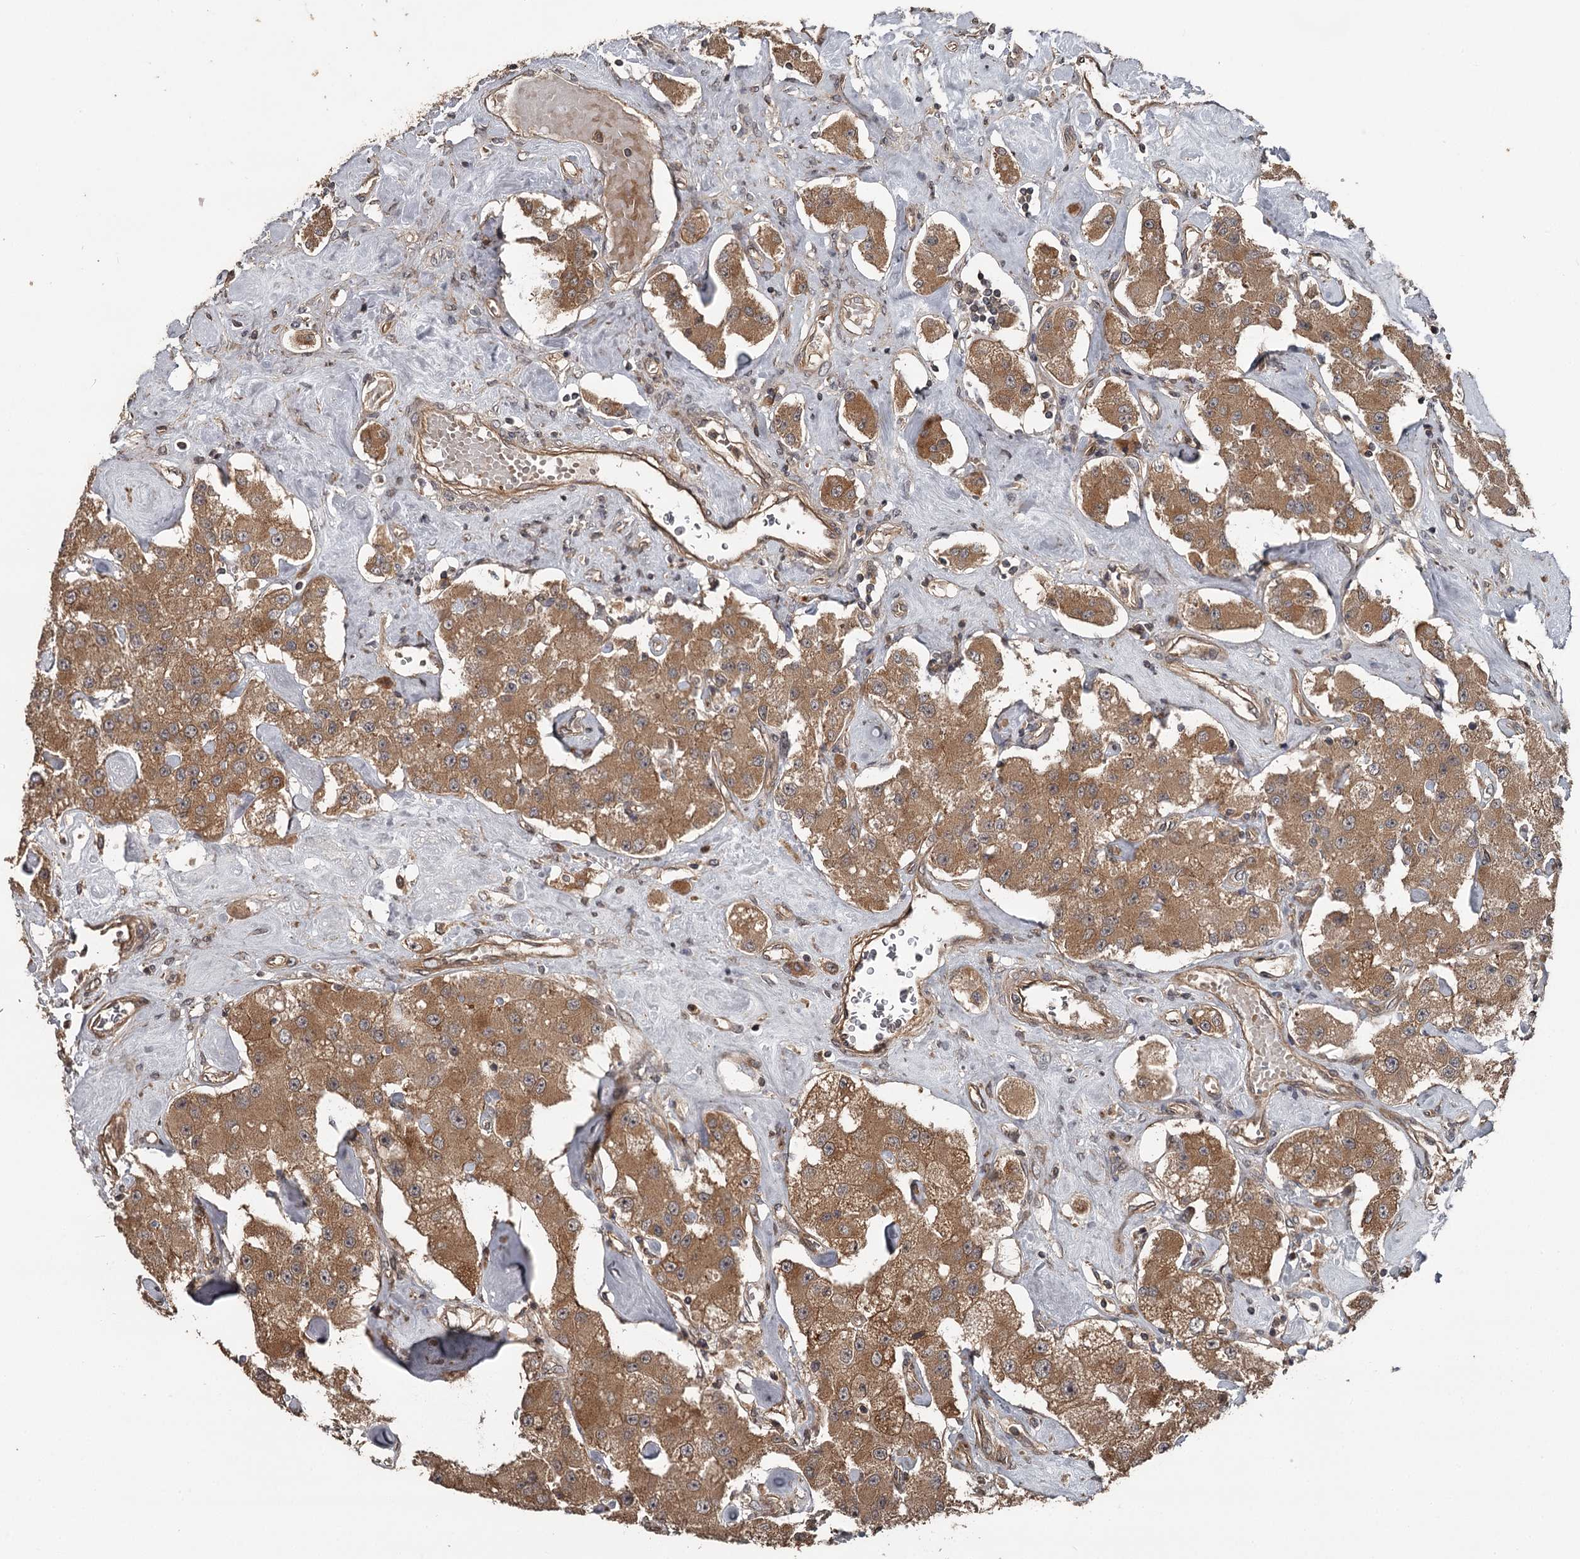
{"staining": {"intensity": "strong", "quantity": ">75%", "location": "cytoplasmic/membranous"}, "tissue": "carcinoid", "cell_type": "Tumor cells", "image_type": "cancer", "snomed": [{"axis": "morphology", "description": "Carcinoid, malignant, NOS"}, {"axis": "topography", "description": "Pancreas"}], "caption": "Carcinoid stained with a brown dye displays strong cytoplasmic/membranous positive staining in approximately >75% of tumor cells.", "gene": "RAB21", "patient": {"sex": "male", "age": 41}}